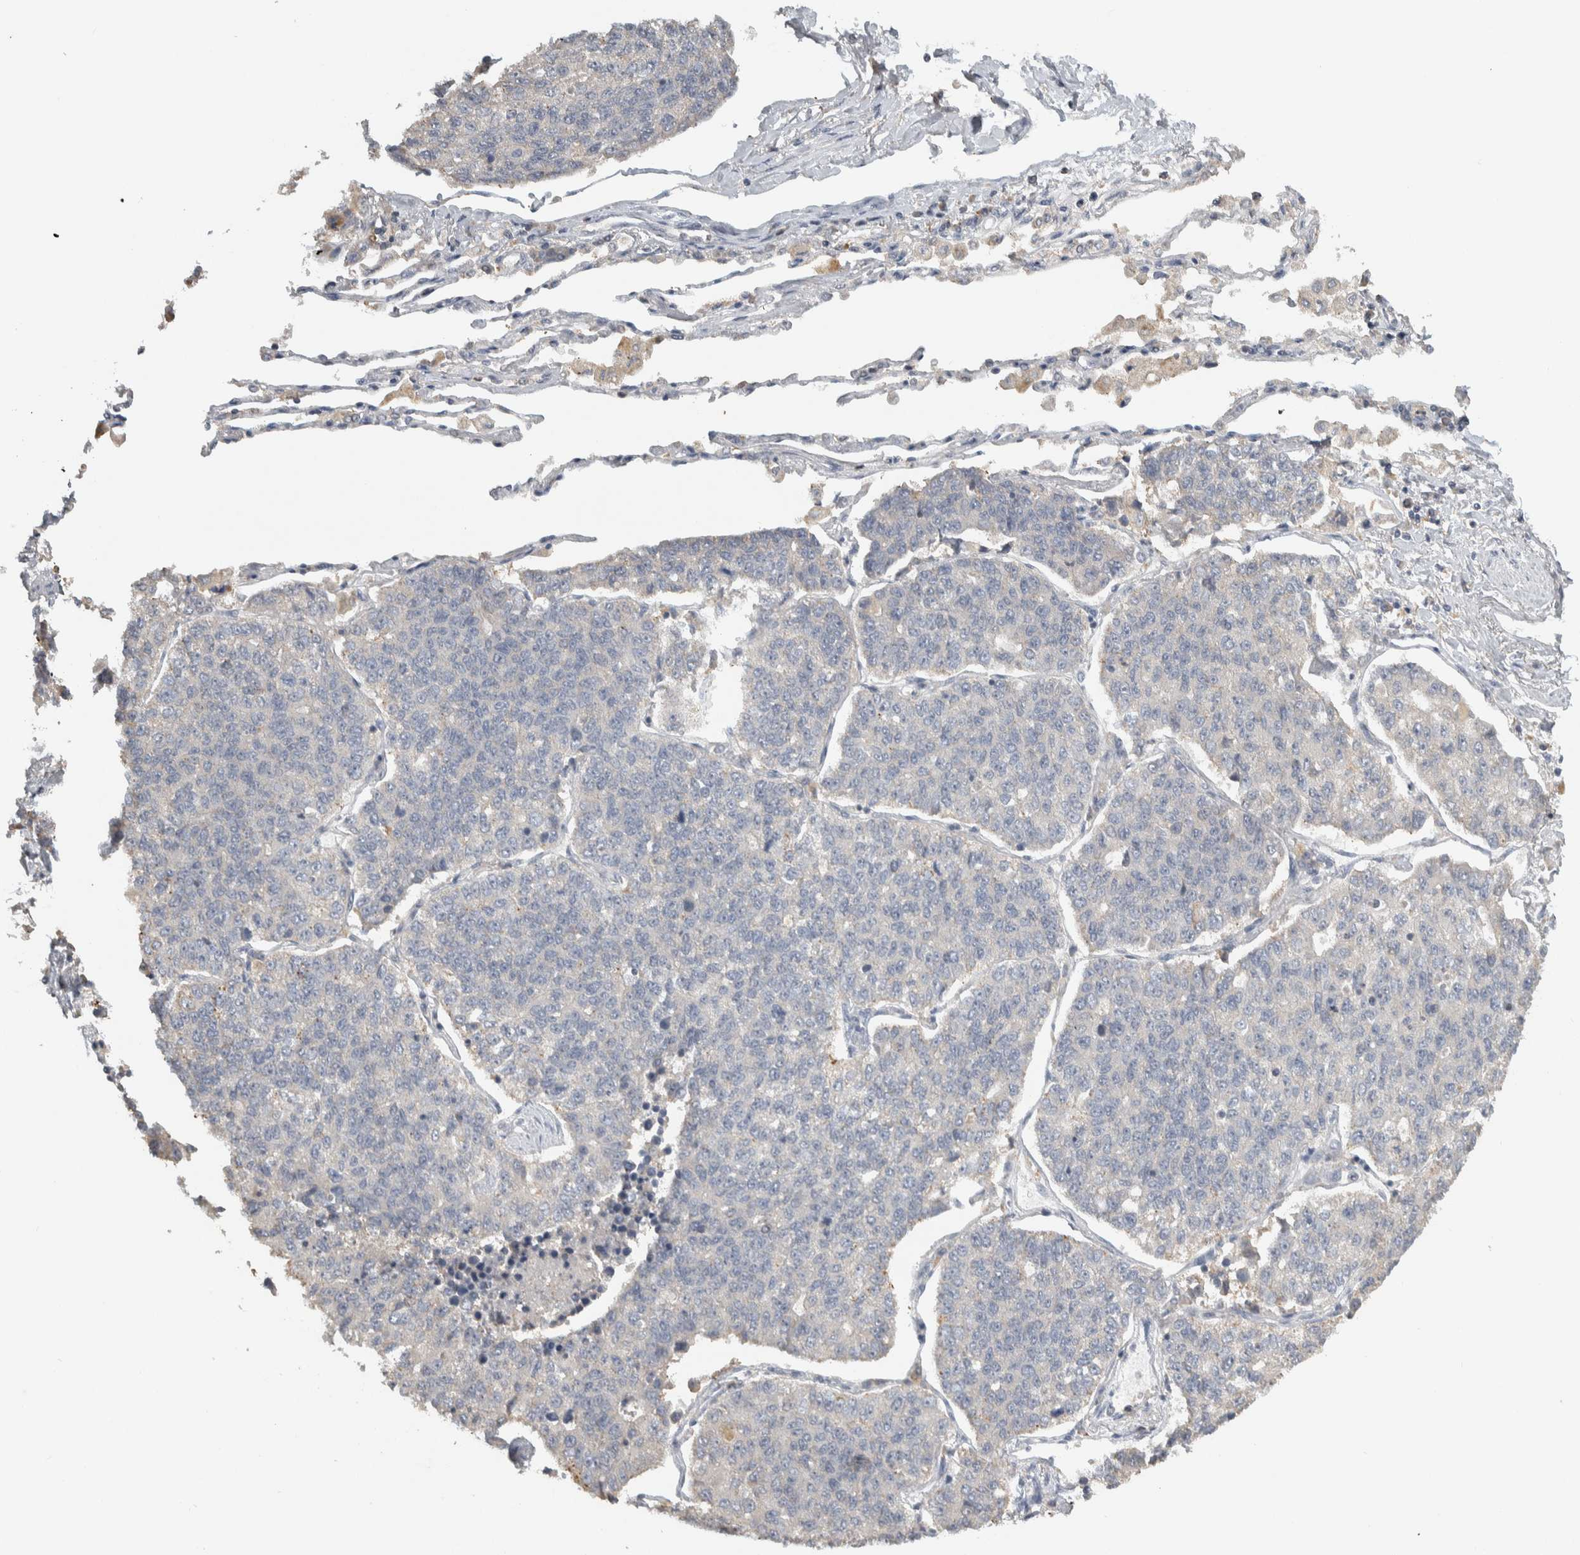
{"staining": {"intensity": "negative", "quantity": "none", "location": "none"}, "tissue": "lung cancer", "cell_type": "Tumor cells", "image_type": "cancer", "snomed": [{"axis": "morphology", "description": "Adenocarcinoma, NOS"}, {"axis": "topography", "description": "Lung"}], "caption": "Tumor cells are negative for brown protein staining in adenocarcinoma (lung).", "gene": "EIF3H", "patient": {"sex": "male", "age": 49}}